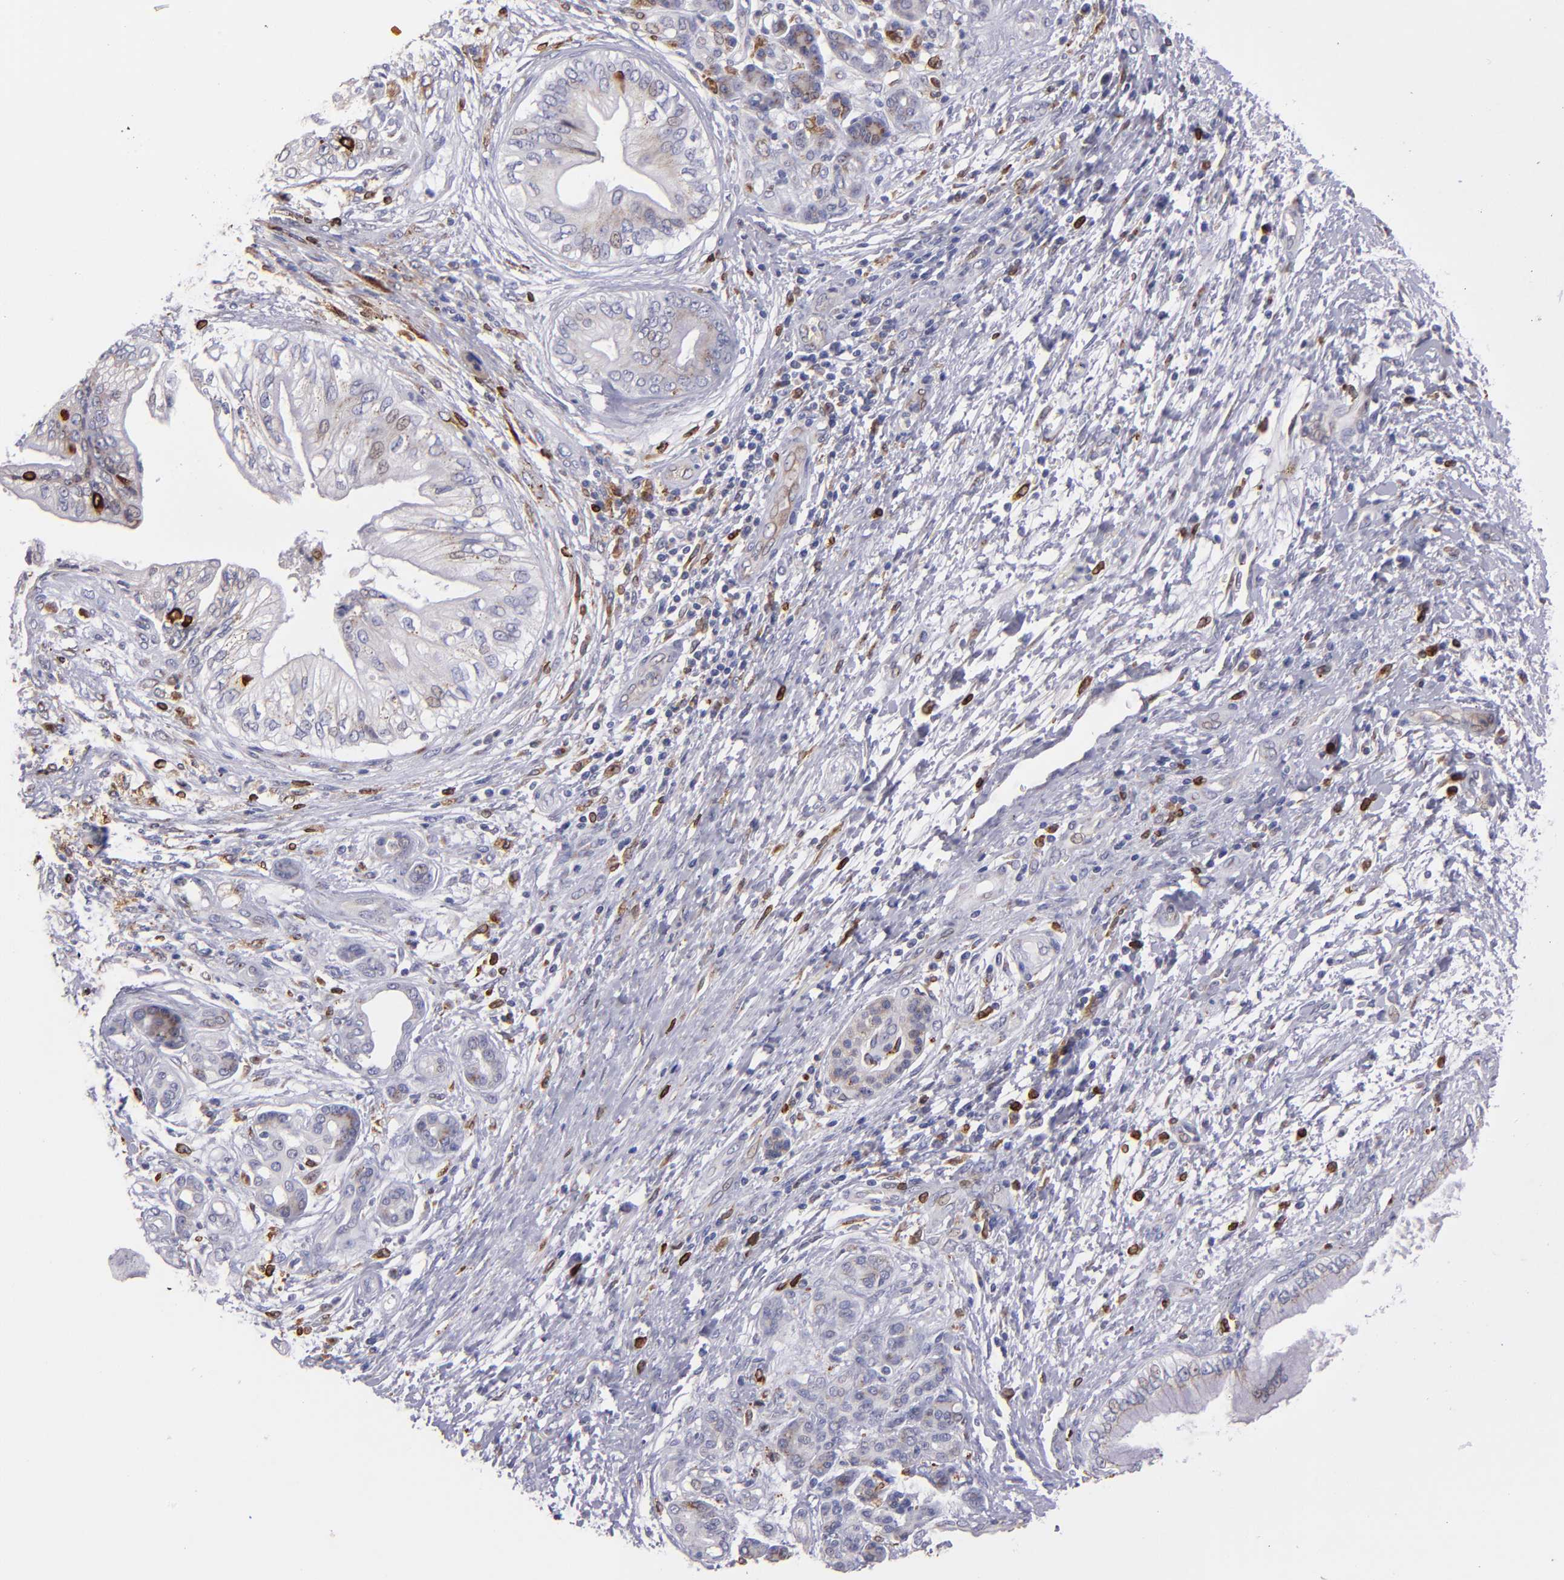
{"staining": {"intensity": "weak", "quantity": "<25%", "location": "cytoplasmic/membranous"}, "tissue": "pancreatic cancer", "cell_type": "Tumor cells", "image_type": "cancer", "snomed": [{"axis": "morphology", "description": "Adenocarcinoma, NOS"}, {"axis": "topography", "description": "Pancreas"}], "caption": "High magnification brightfield microscopy of pancreatic adenocarcinoma stained with DAB (3,3'-diaminobenzidine) (brown) and counterstained with hematoxylin (blue): tumor cells show no significant expression.", "gene": "PTGS1", "patient": {"sex": "female", "age": 70}}